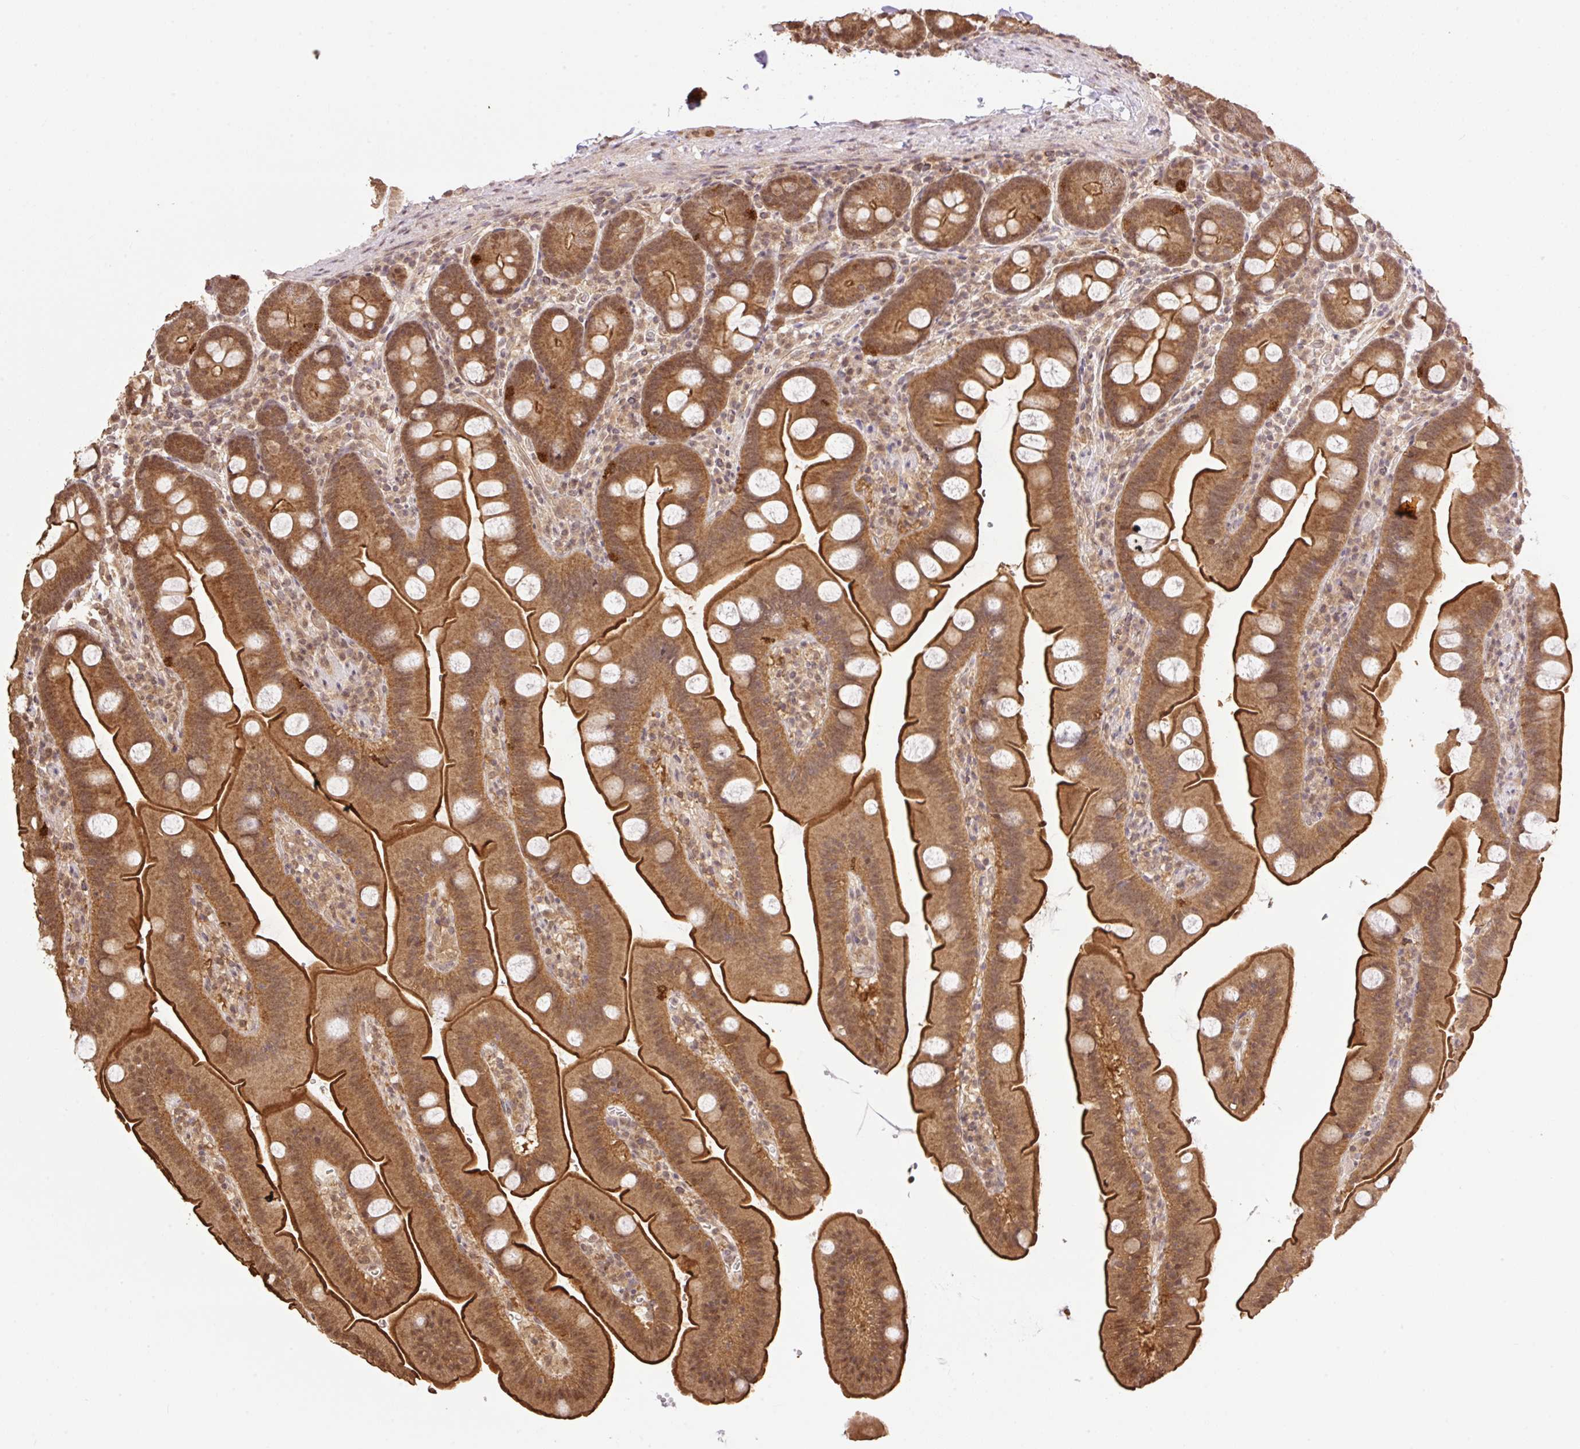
{"staining": {"intensity": "strong", "quantity": ">75%", "location": "cytoplasmic/membranous,nuclear"}, "tissue": "small intestine", "cell_type": "Glandular cells", "image_type": "normal", "snomed": [{"axis": "morphology", "description": "Normal tissue, NOS"}, {"axis": "topography", "description": "Small intestine"}], "caption": "A high-resolution image shows immunohistochemistry (IHC) staining of normal small intestine, which demonstrates strong cytoplasmic/membranous,nuclear positivity in about >75% of glandular cells.", "gene": "VPS25", "patient": {"sex": "female", "age": 68}}